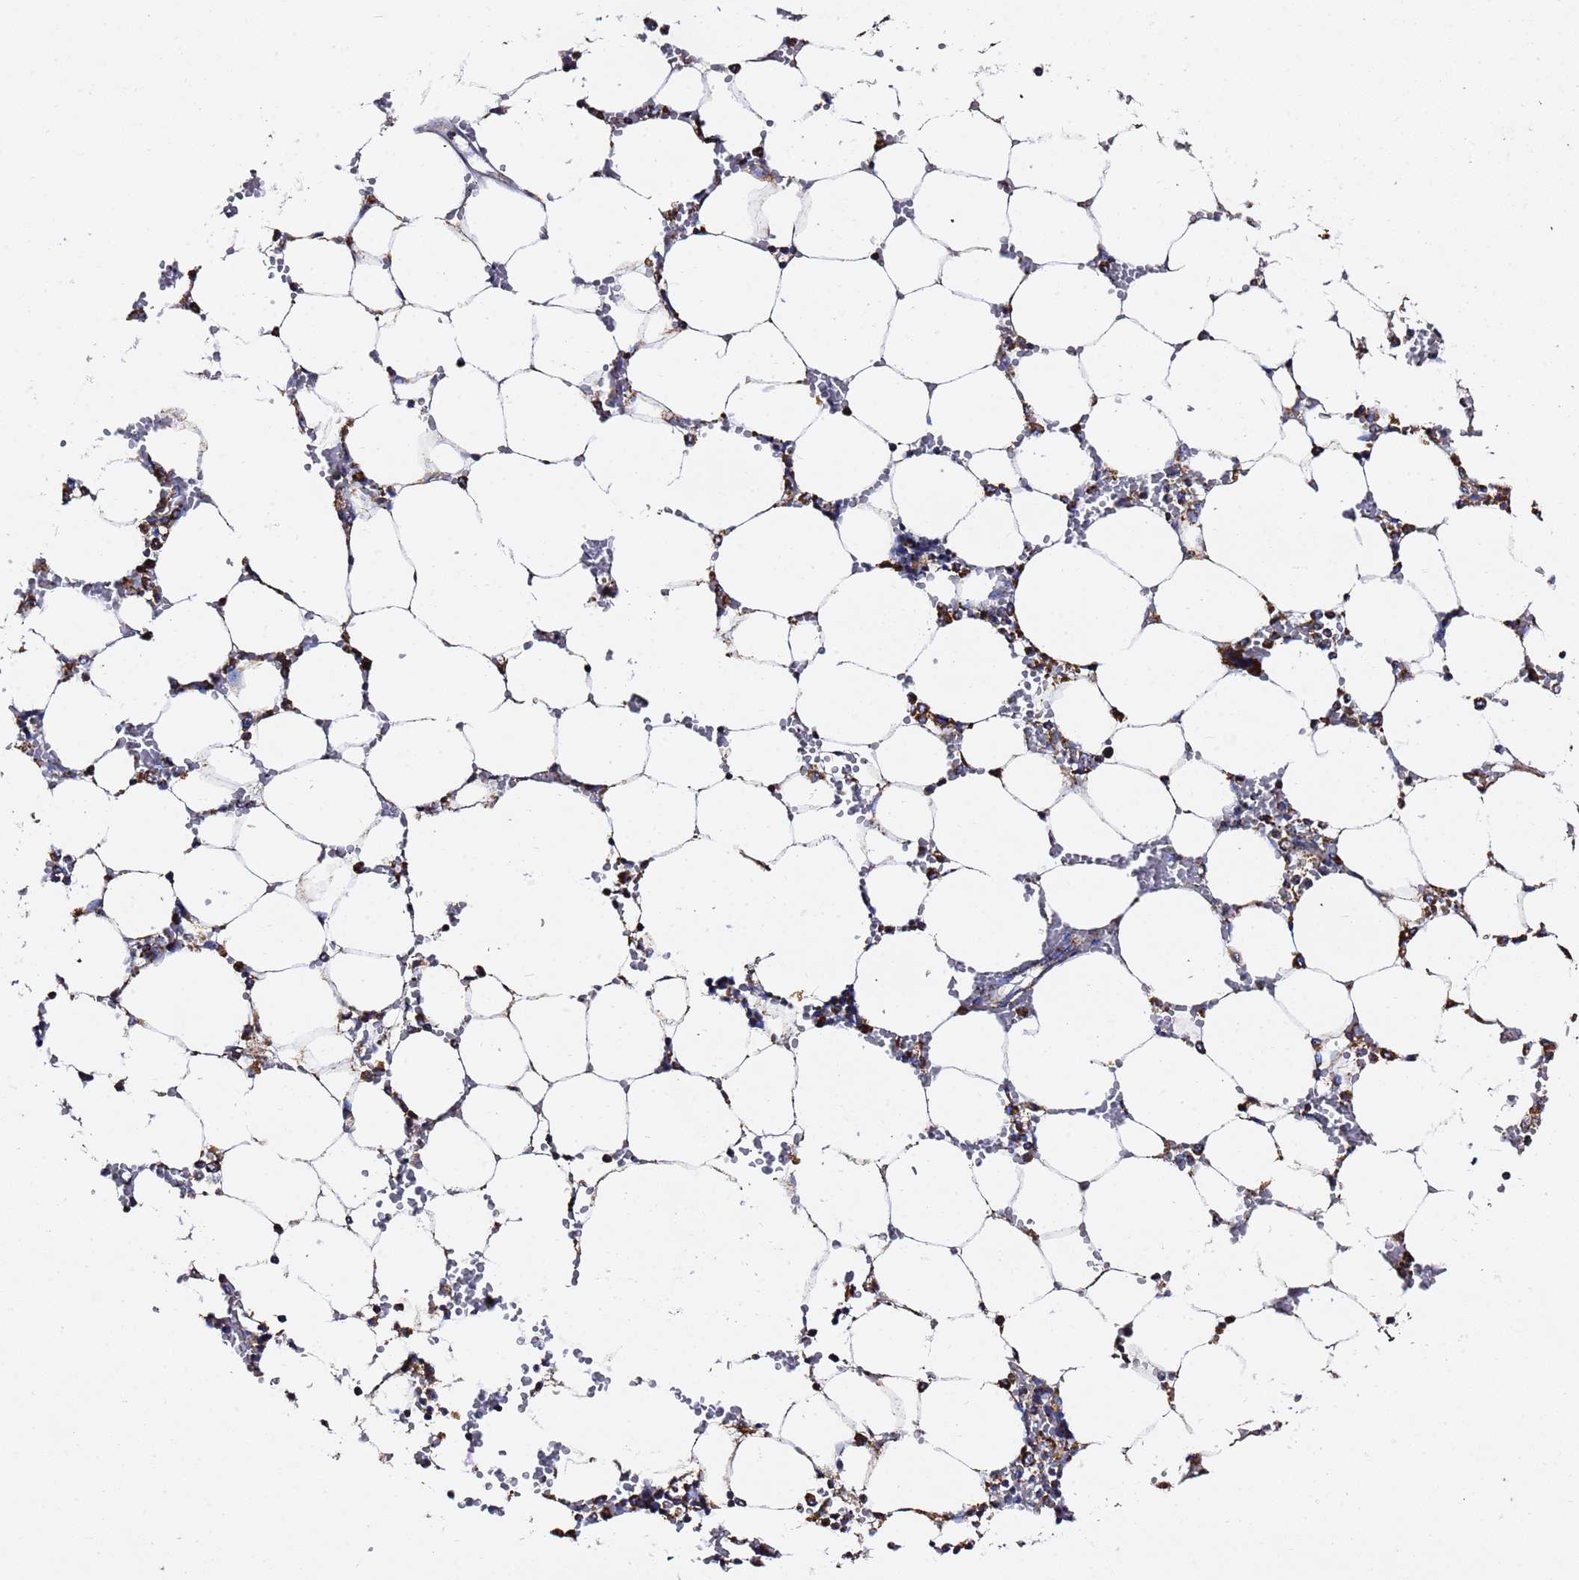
{"staining": {"intensity": "strong", "quantity": "25%-75%", "location": "cytoplasmic/membranous"}, "tissue": "bone marrow", "cell_type": "Hematopoietic cells", "image_type": "normal", "snomed": [{"axis": "morphology", "description": "Normal tissue, NOS"}, {"axis": "topography", "description": "Bone marrow"}], "caption": "DAB immunohistochemical staining of normal human bone marrow demonstrates strong cytoplasmic/membranous protein positivity in approximately 25%-75% of hematopoietic cells. The staining is performed using DAB (3,3'-diaminobenzidine) brown chromogen to label protein expression. The nuclei are counter-stained blue using hematoxylin.", "gene": "PHB2", "patient": {"sex": "male", "age": 64}}